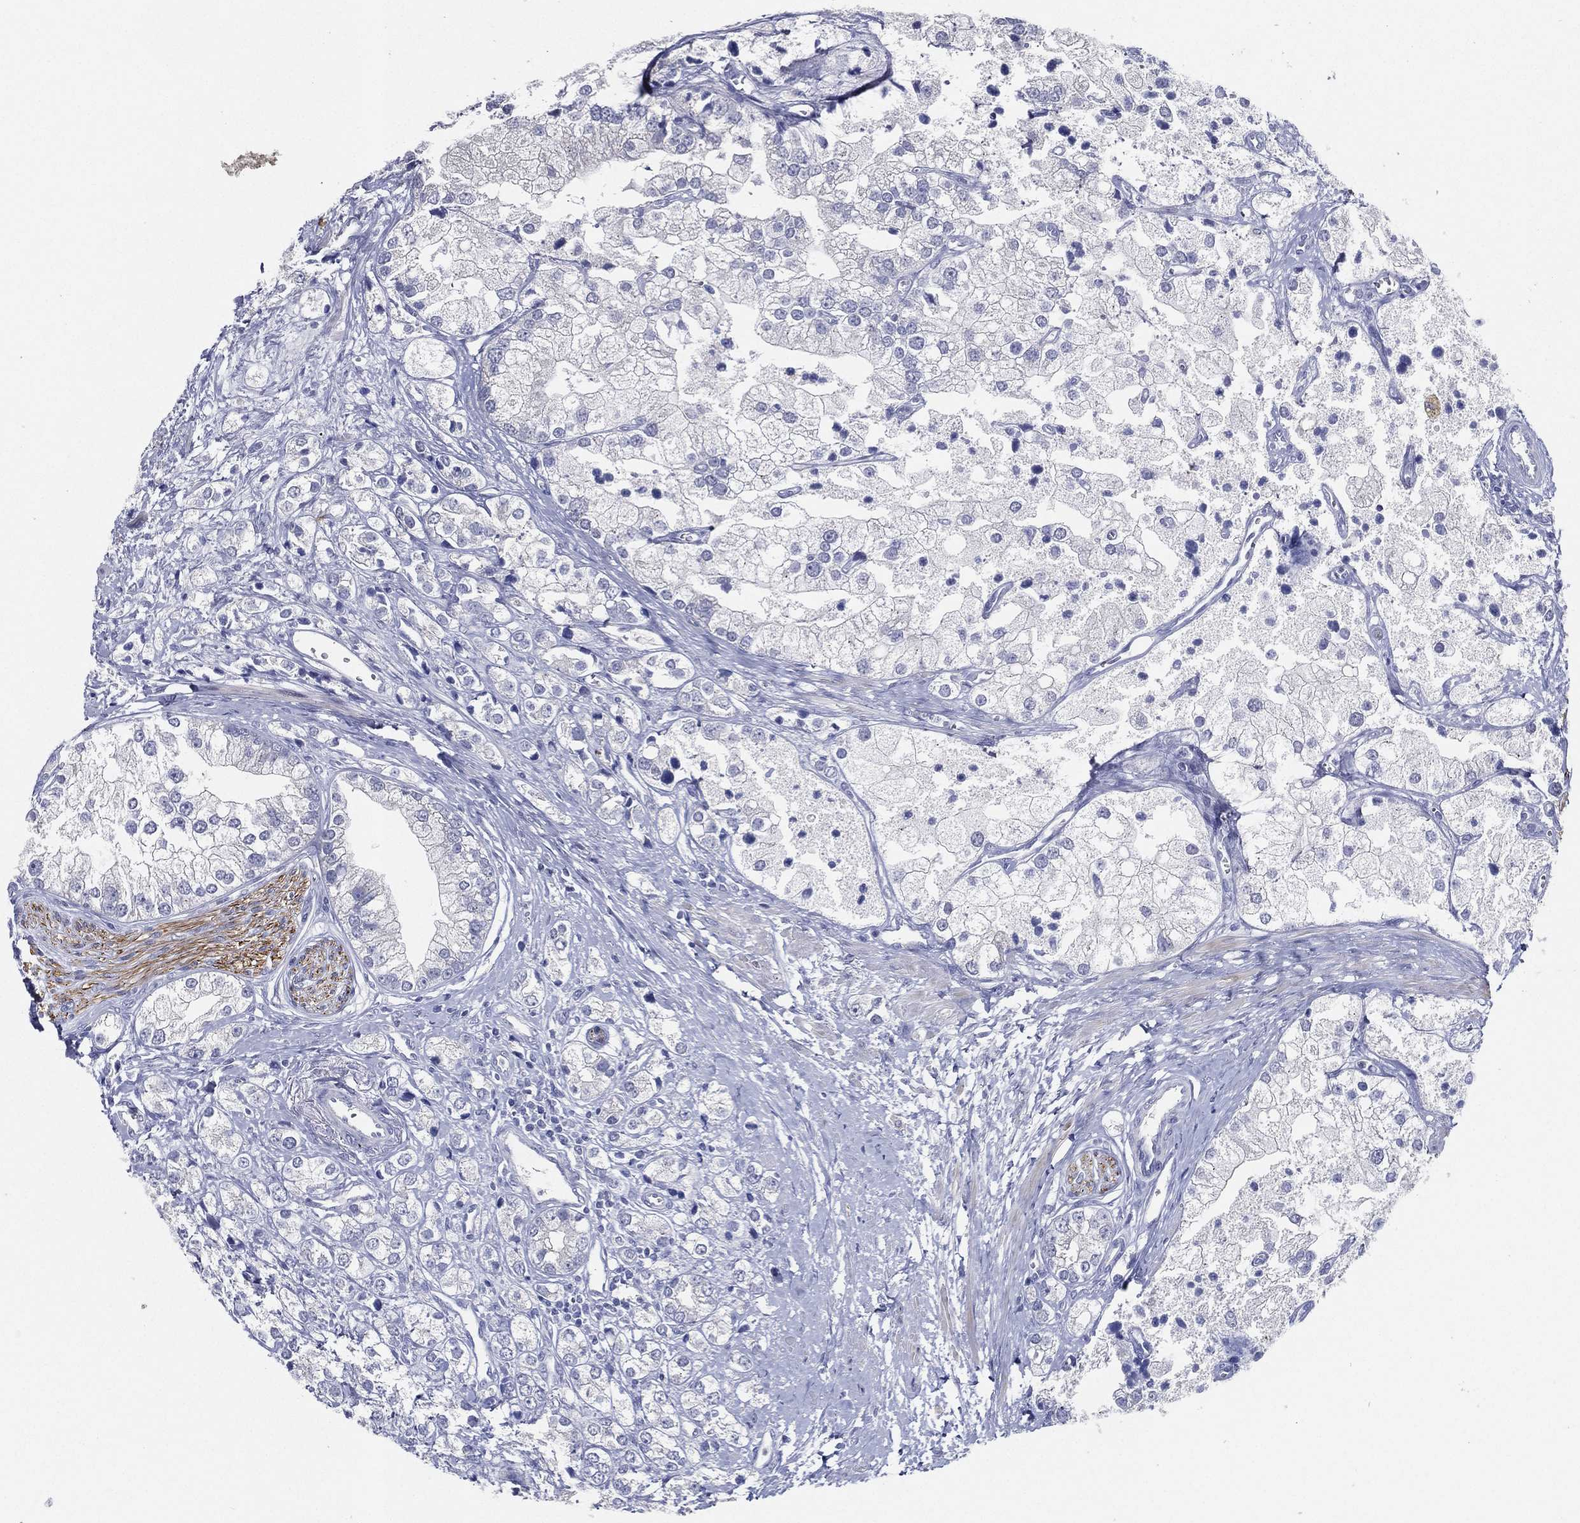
{"staining": {"intensity": "negative", "quantity": "none", "location": "none"}, "tissue": "prostate cancer", "cell_type": "Tumor cells", "image_type": "cancer", "snomed": [{"axis": "morphology", "description": "Adenocarcinoma, NOS"}, {"axis": "topography", "description": "Prostate and seminal vesicle, NOS"}, {"axis": "topography", "description": "Prostate"}], "caption": "This is an immunohistochemistry (IHC) micrograph of human prostate cancer. There is no staining in tumor cells.", "gene": "SLC13A4", "patient": {"sex": "male", "age": 79}}